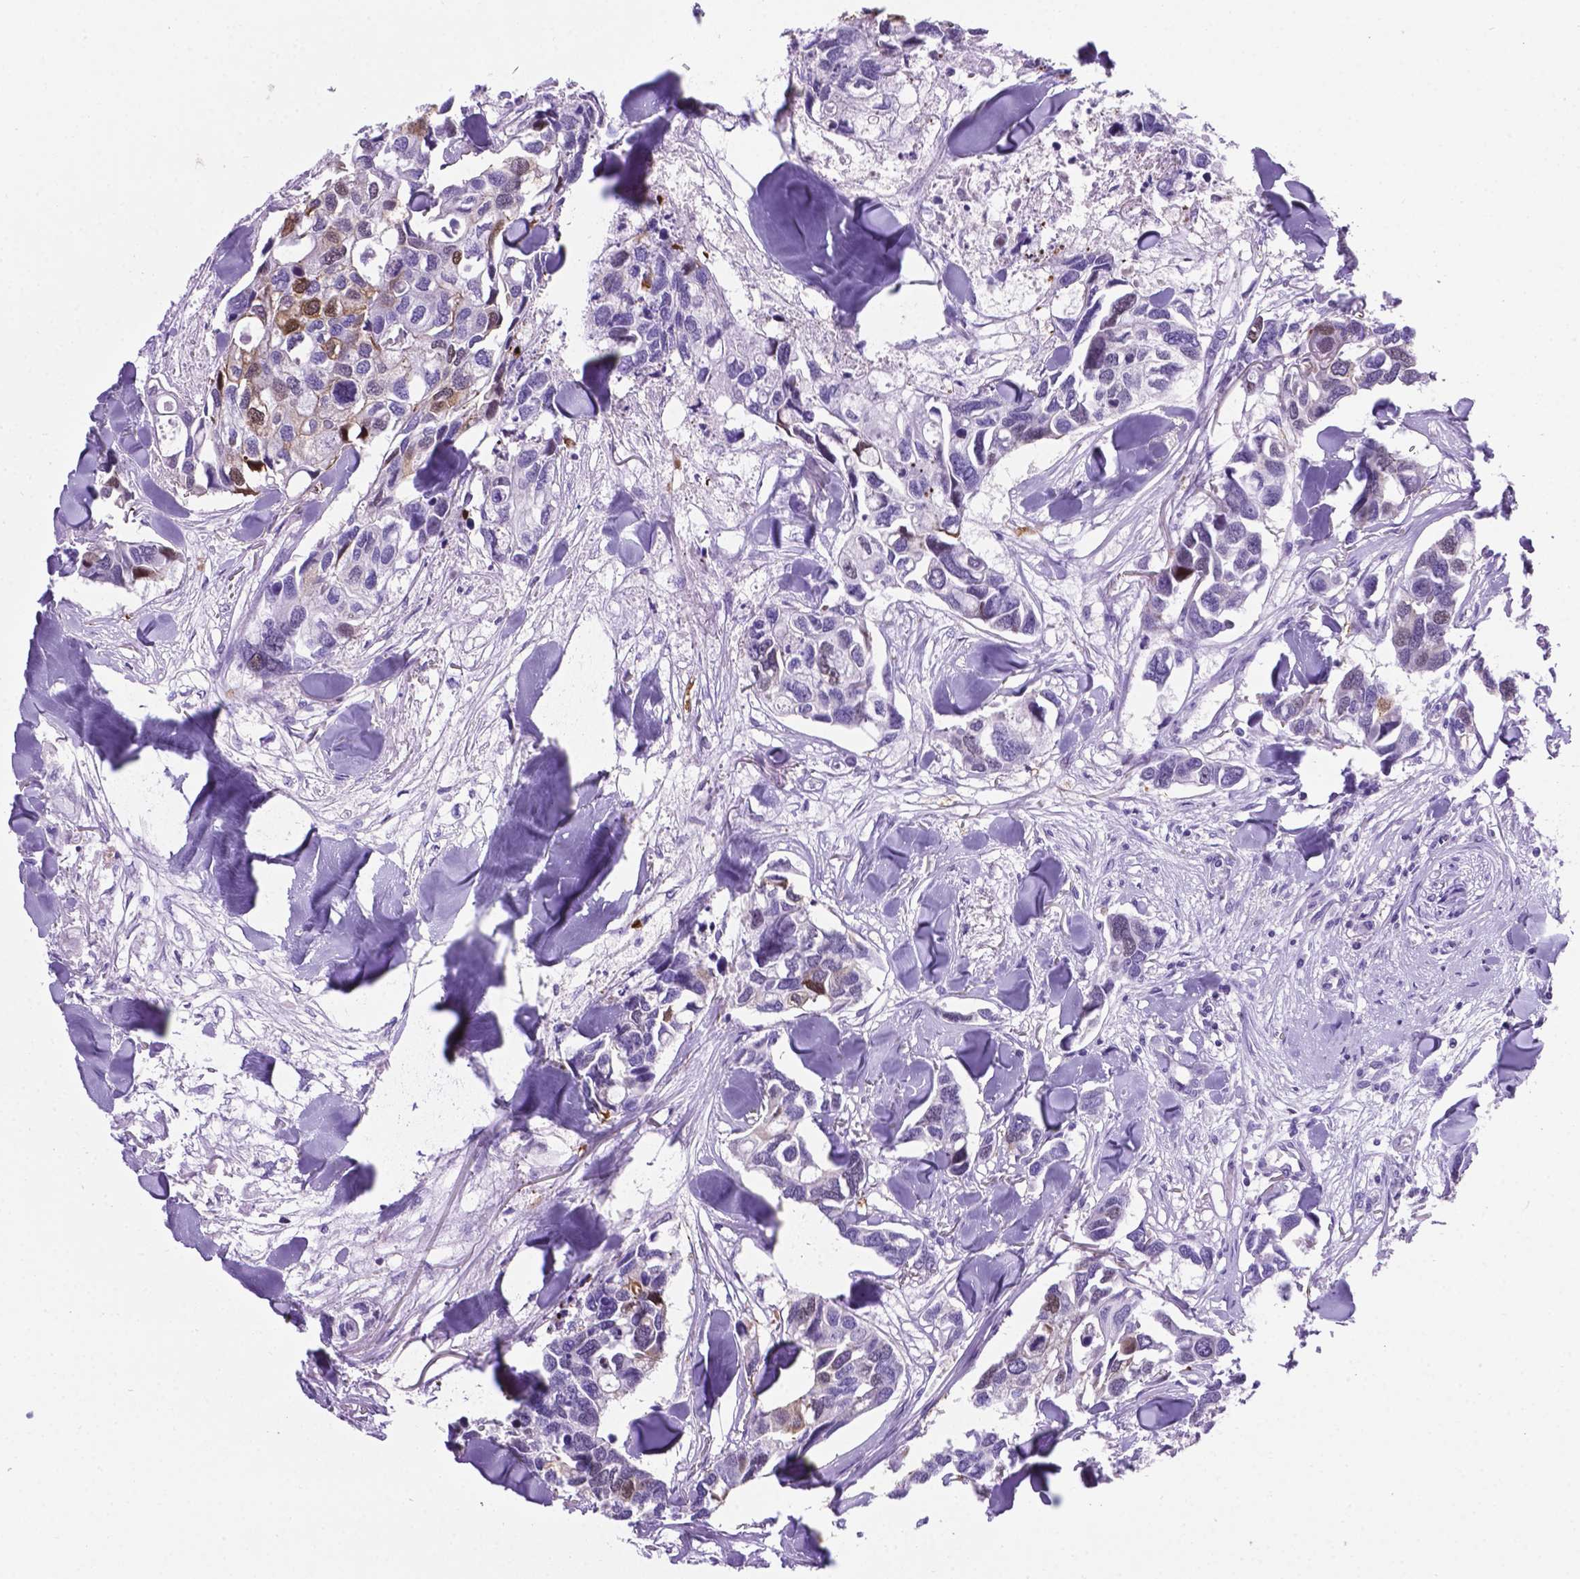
{"staining": {"intensity": "moderate", "quantity": "<25%", "location": "nuclear"}, "tissue": "breast cancer", "cell_type": "Tumor cells", "image_type": "cancer", "snomed": [{"axis": "morphology", "description": "Duct carcinoma"}, {"axis": "topography", "description": "Breast"}], "caption": "Human breast cancer stained with a brown dye shows moderate nuclear positive expression in about <25% of tumor cells.", "gene": "C17orf107", "patient": {"sex": "female", "age": 83}}